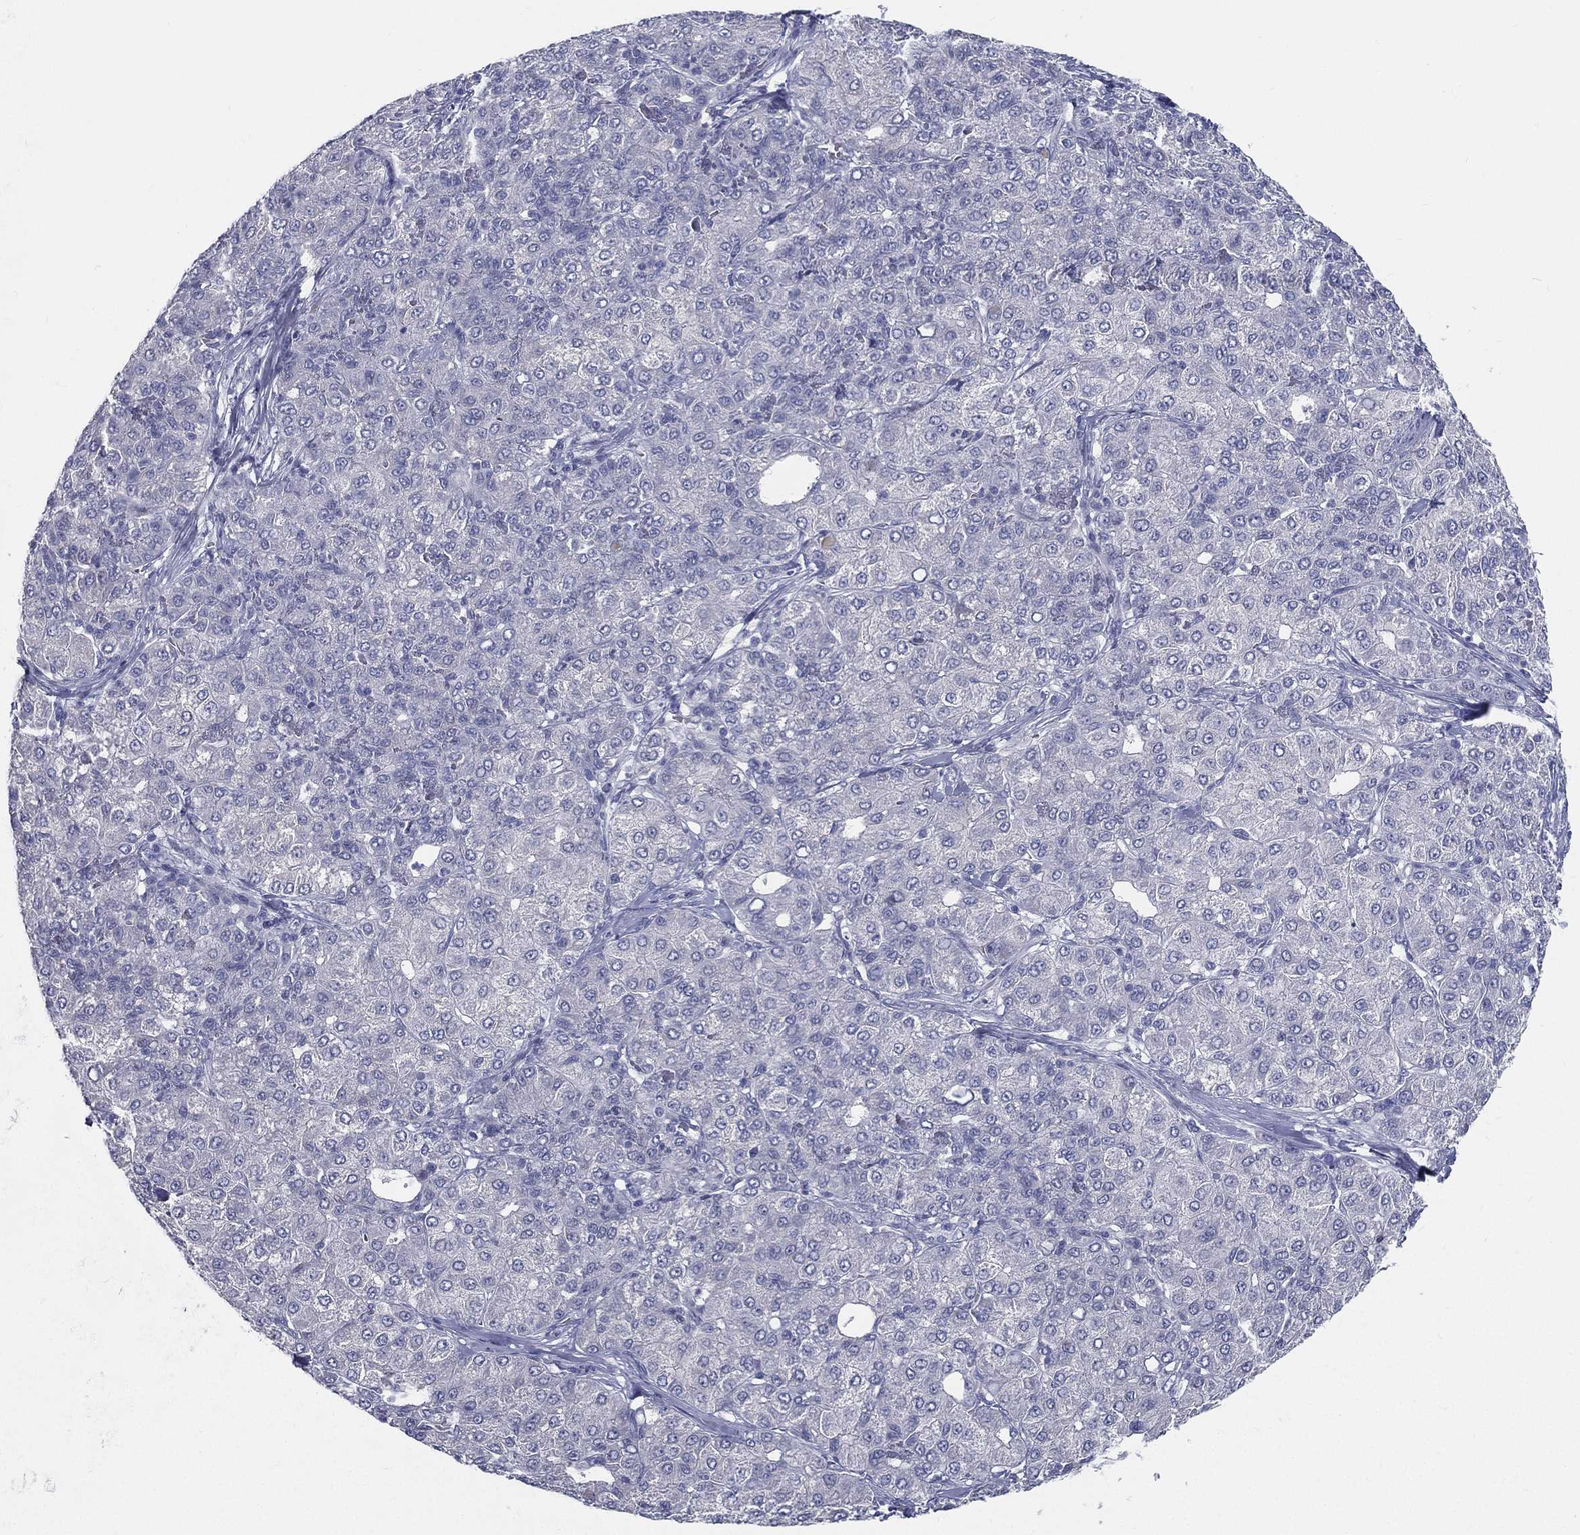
{"staining": {"intensity": "negative", "quantity": "none", "location": "none"}, "tissue": "liver cancer", "cell_type": "Tumor cells", "image_type": "cancer", "snomed": [{"axis": "morphology", "description": "Carcinoma, Hepatocellular, NOS"}, {"axis": "topography", "description": "Liver"}], "caption": "Histopathology image shows no significant protein expression in tumor cells of liver hepatocellular carcinoma.", "gene": "STS", "patient": {"sex": "male", "age": 65}}